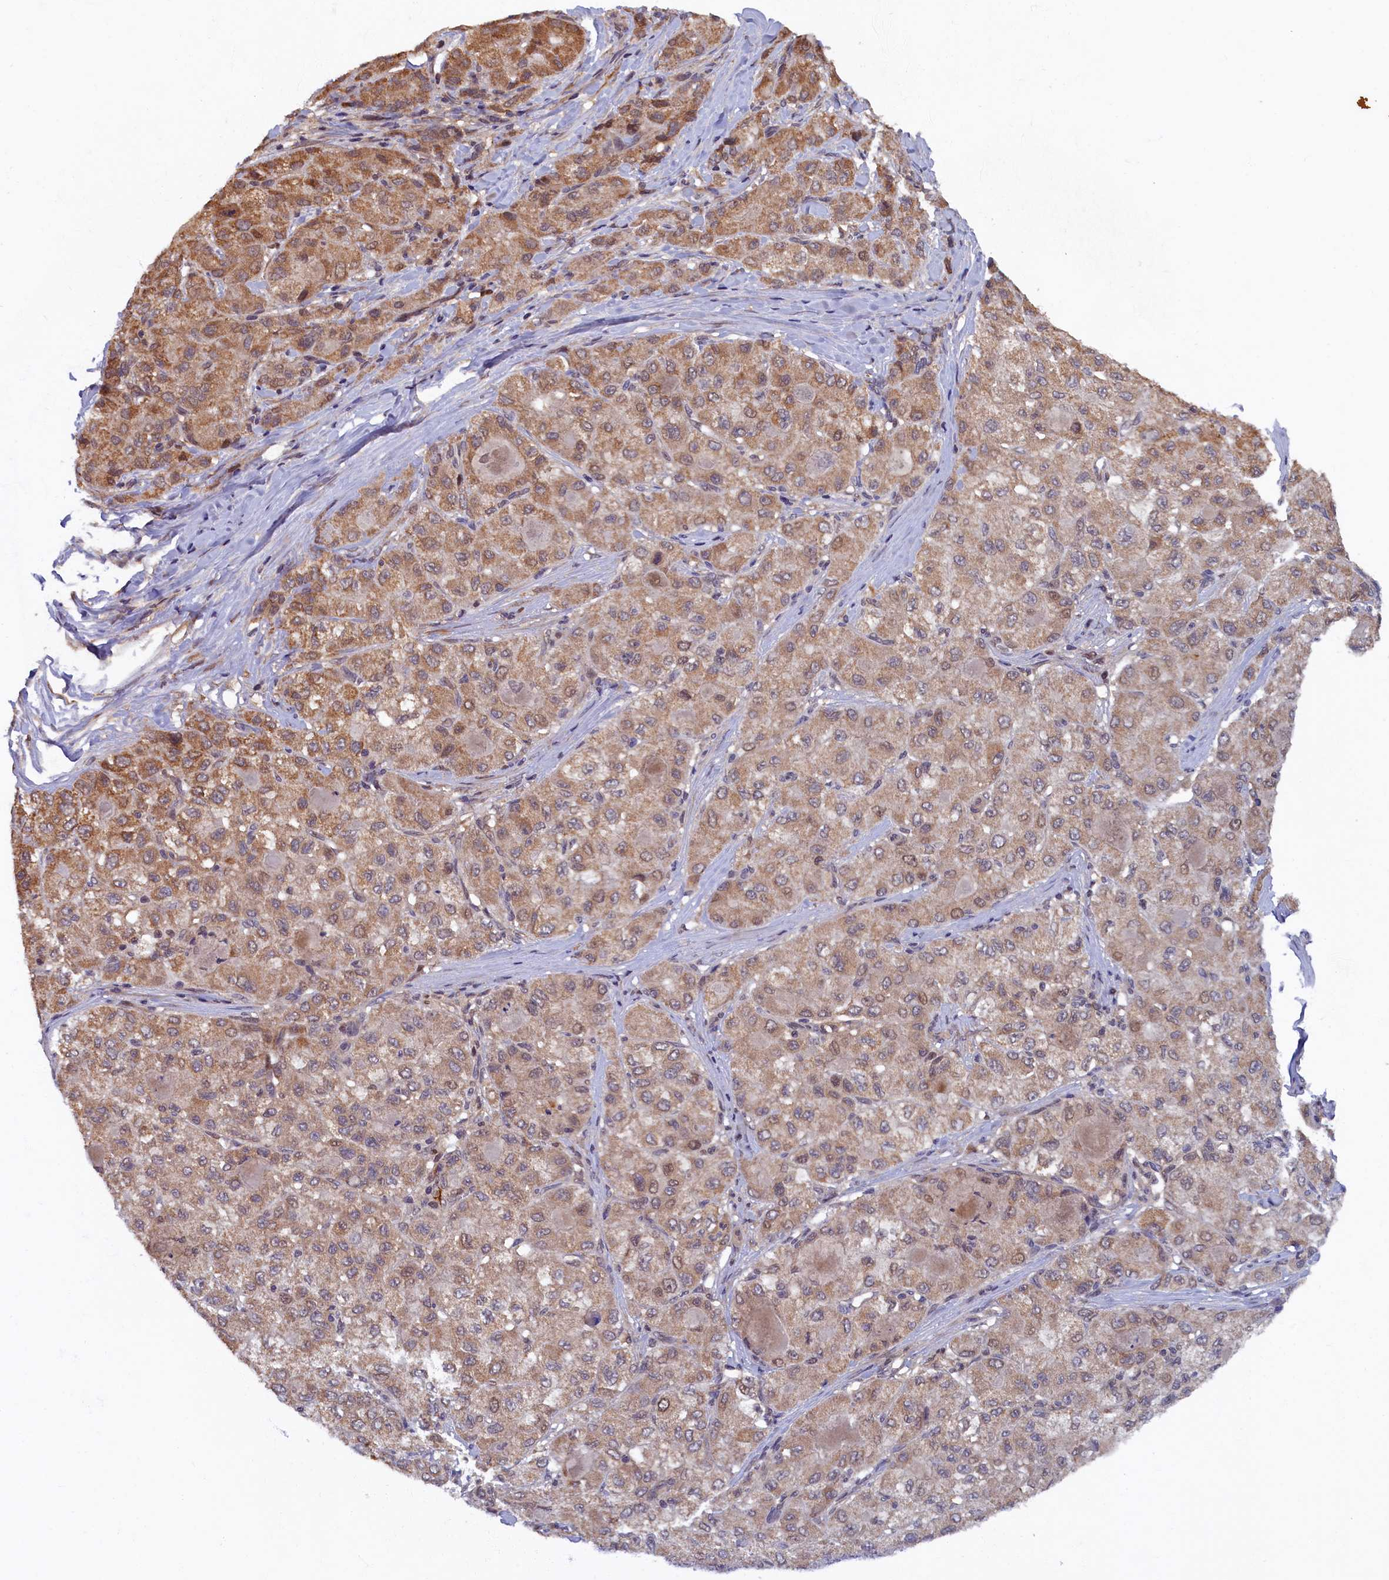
{"staining": {"intensity": "moderate", "quantity": ">75%", "location": "cytoplasmic/membranous"}, "tissue": "liver cancer", "cell_type": "Tumor cells", "image_type": "cancer", "snomed": [{"axis": "morphology", "description": "Carcinoma, Hepatocellular, NOS"}, {"axis": "topography", "description": "Liver"}], "caption": "Immunohistochemistry (IHC) histopathology image of liver cancer stained for a protein (brown), which demonstrates medium levels of moderate cytoplasmic/membranous positivity in about >75% of tumor cells.", "gene": "BRCA1", "patient": {"sex": "male", "age": 80}}